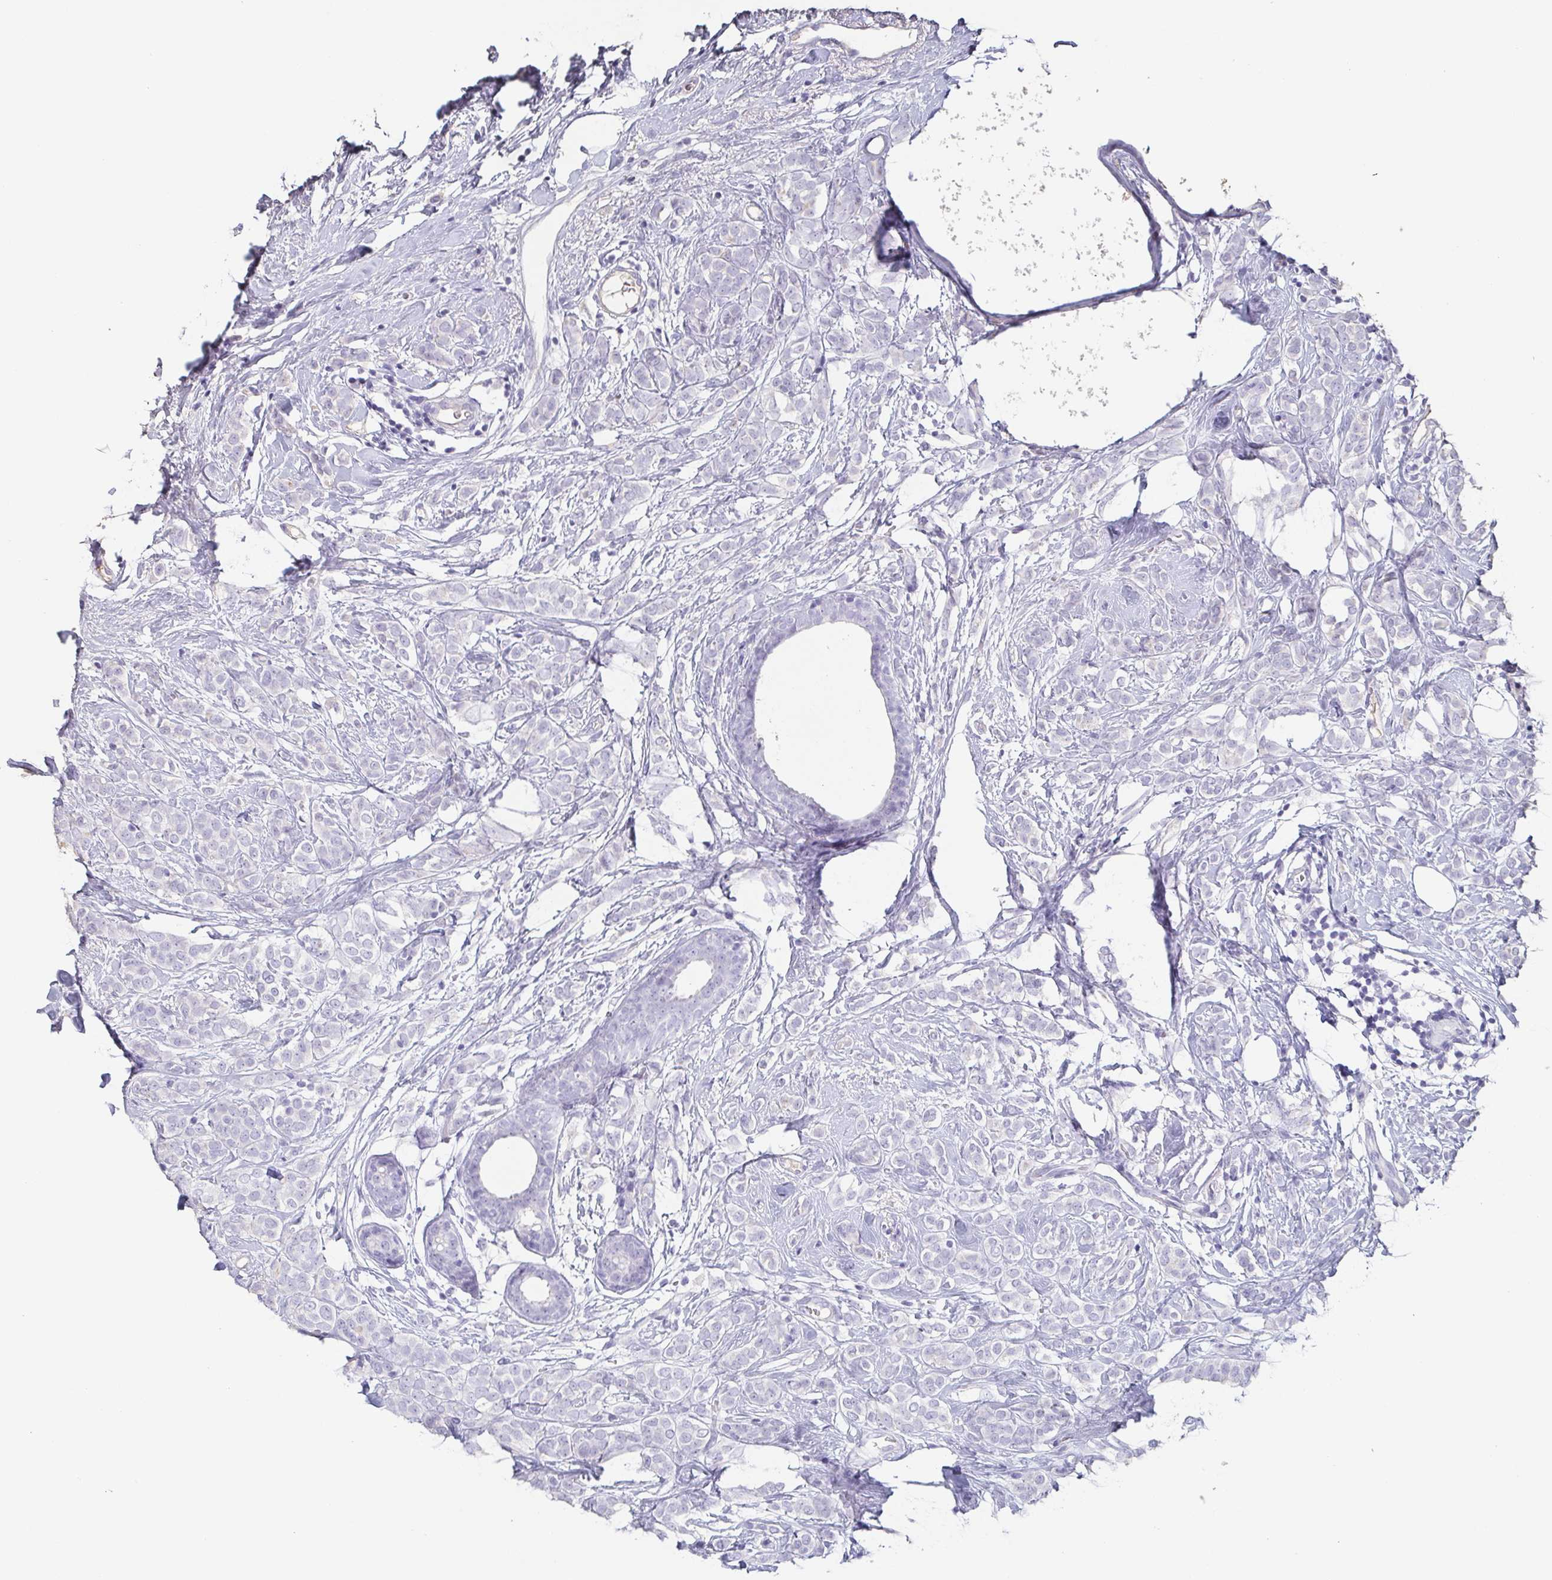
{"staining": {"intensity": "negative", "quantity": "none", "location": "none"}, "tissue": "breast cancer", "cell_type": "Tumor cells", "image_type": "cancer", "snomed": [{"axis": "morphology", "description": "Lobular carcinoma"}, {"axis": "topography", "description": "Breast"}], "caption": "The image exhibits no staining of tumor cells in breast cancer (lobular carcinoma).", "gene": "BPIFA2", "patient": {"sex": "female", "age": 49}}